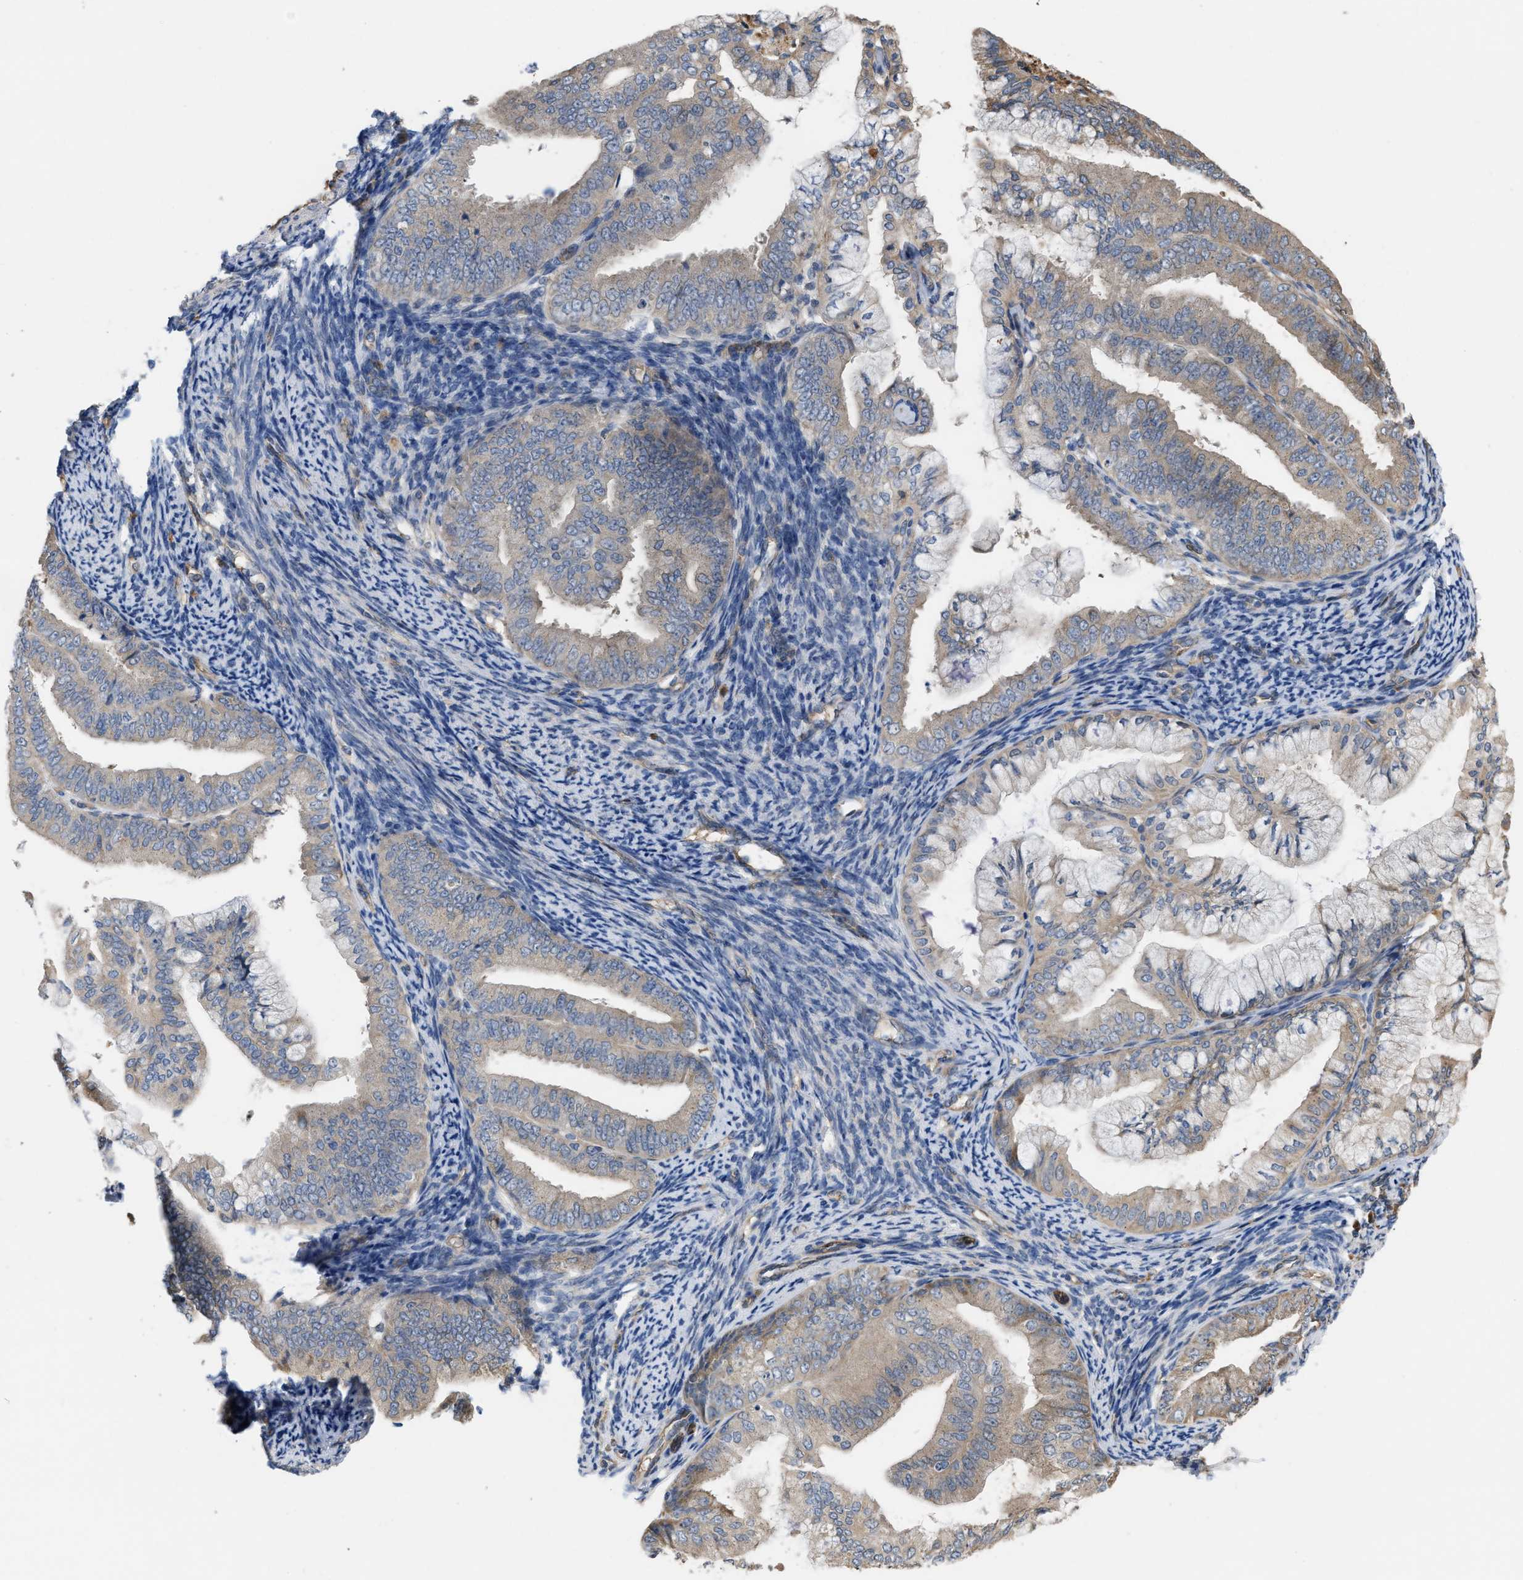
{"staining": {"intensity": "weak", "quantity": "<25%", "location": "cytoplasmic/membranous"}, "tissue": "endometrial cancer", "cell_type": "Tumor cells", "image_type": "cancer", "snomed": [{"axis": "morphology", "description": "Adenocarcinoma, NOS"}, {"axis": "topography", "description": "Endometrium"}], "caption": "The IHC image has no significant staining in tumor cells of endometrial adenocarcinoma tissue.", "gene": "SLC4A11", "patient": {"sex": "female", "age": 63}}